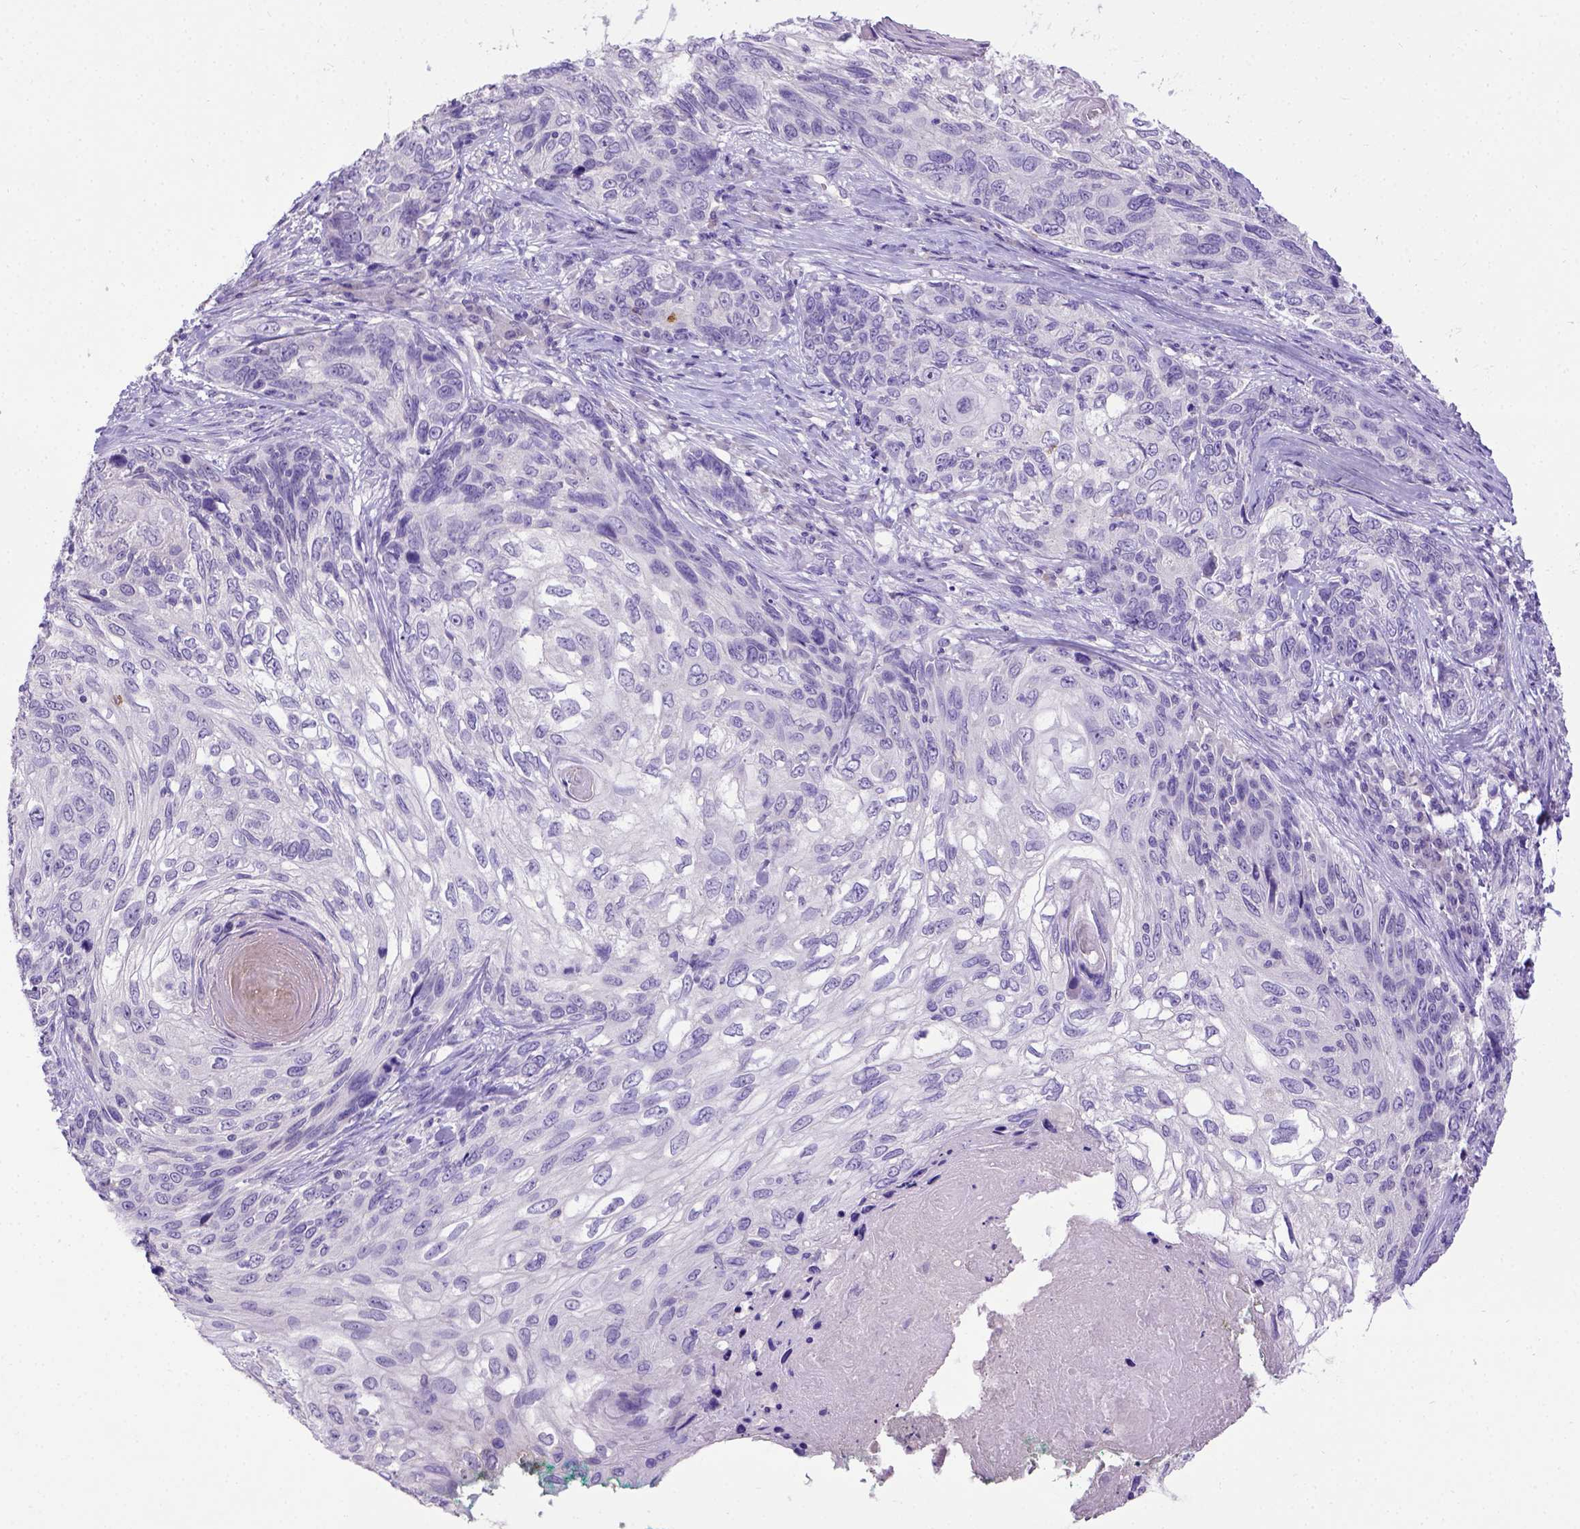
{"staining": {"intensity": "negative", "quantity": "none", "location": "none"}, "tissue": "skin cancer", "cell_type": "Tumor cells", "image_type": "cancer", "snomed": [{"axis": "morphology", "description": "Squamous cell carcinoma, NOS"}, {"axis": "topography", "description": "Skin"}], "caption": "This micrograph is of skin cancer stained with immunohistochemistry to label a protein in brown with the nuclei are counter-stained blue. There is no positivity in tumor cells.", "gene": "B3GAT1", "patient": {"sex": "male", "age": 92}}